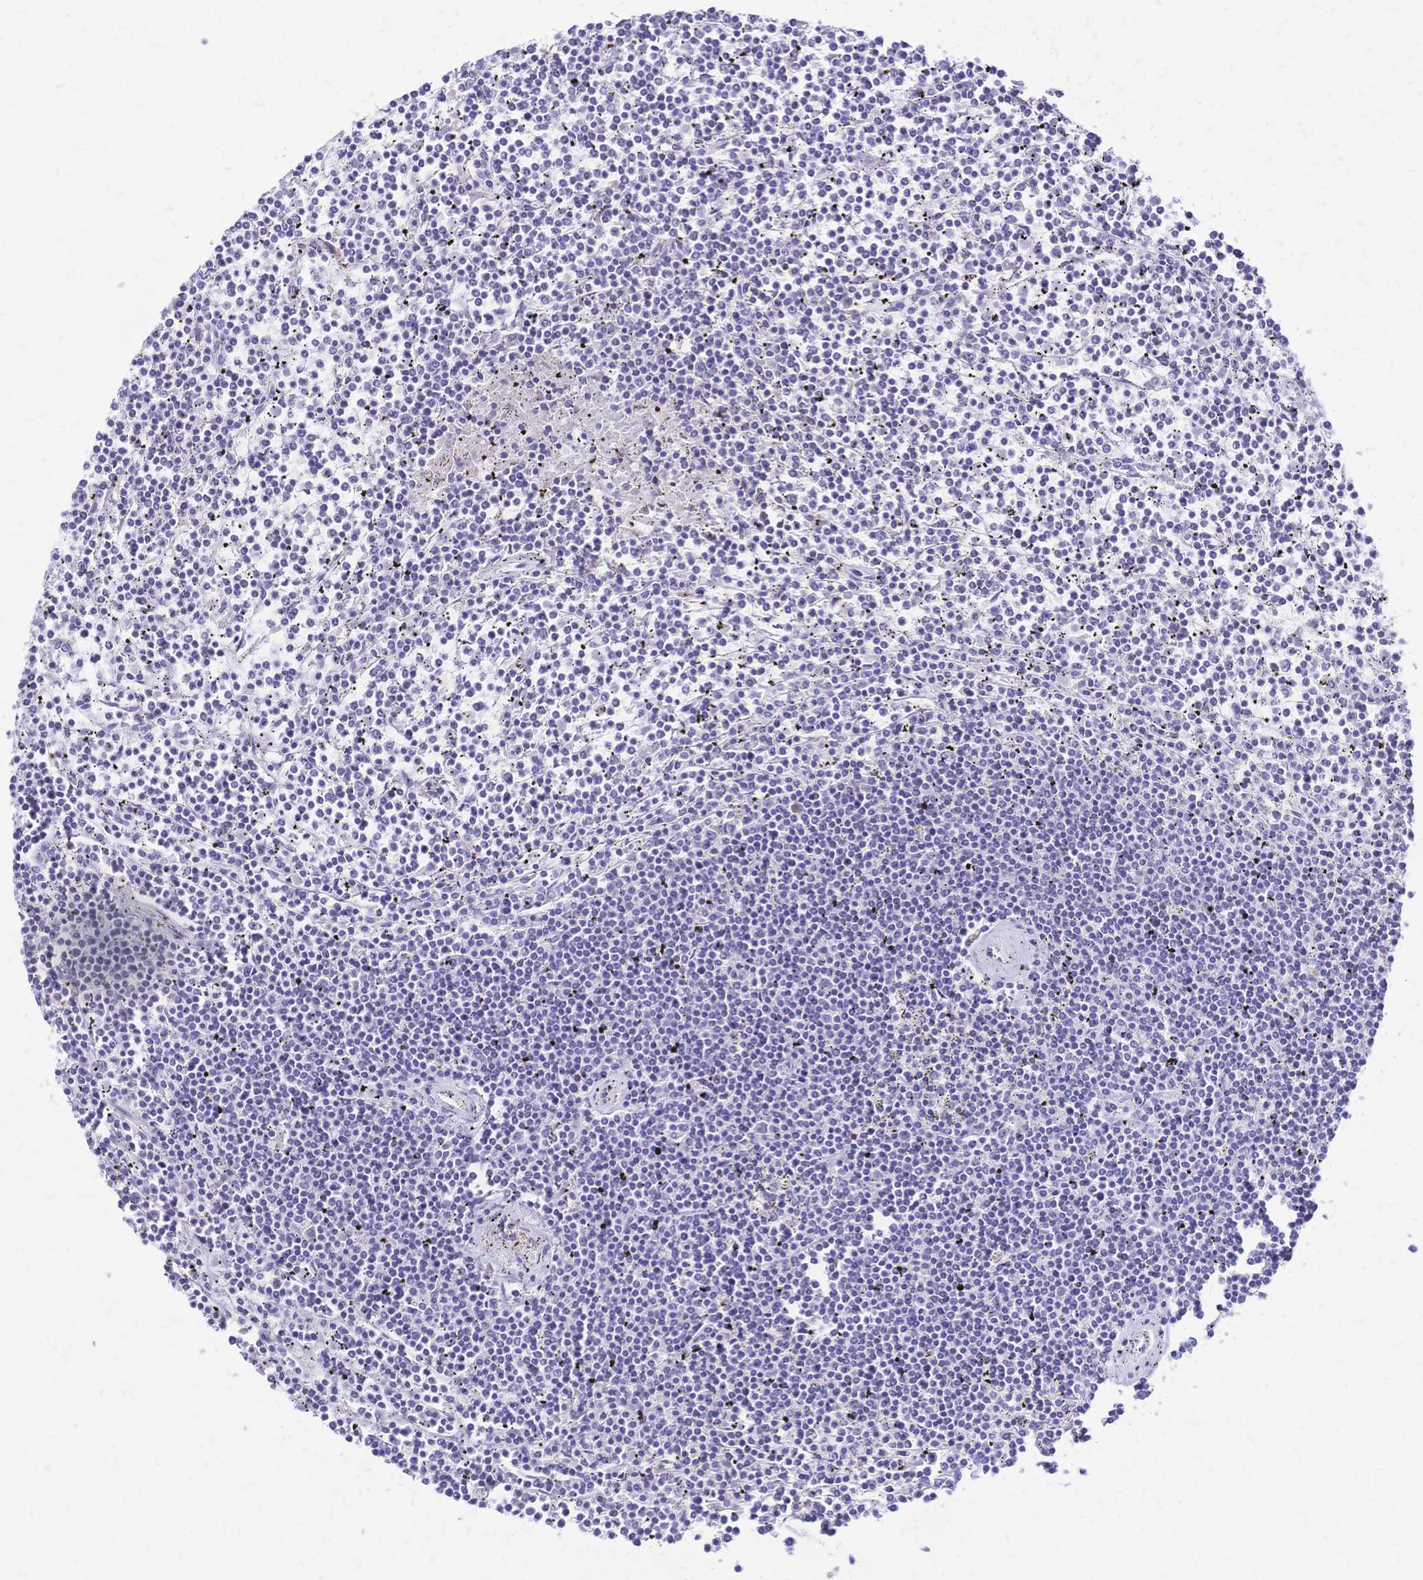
{"staining": {"intensity": "negative", "quantity": "none", "location": "none"}, "tissue": "lymphoma", "cell_type": "Tumor cells", "image_type": "cancer", "snomed": [{"axis": "morphology", "description": "Malignant lymphoma, non-Hodgkin's type, Low grade"}, {"axis": "topography", "description": "Spleen"}], "caption": "Immunohistochemistry of human low-grade malignant lymphoma, non-Hodgkin's type reveals no staining in tumor cells.", "gene": "GRB7", "patient": {"sex": "female", "age": 19}}